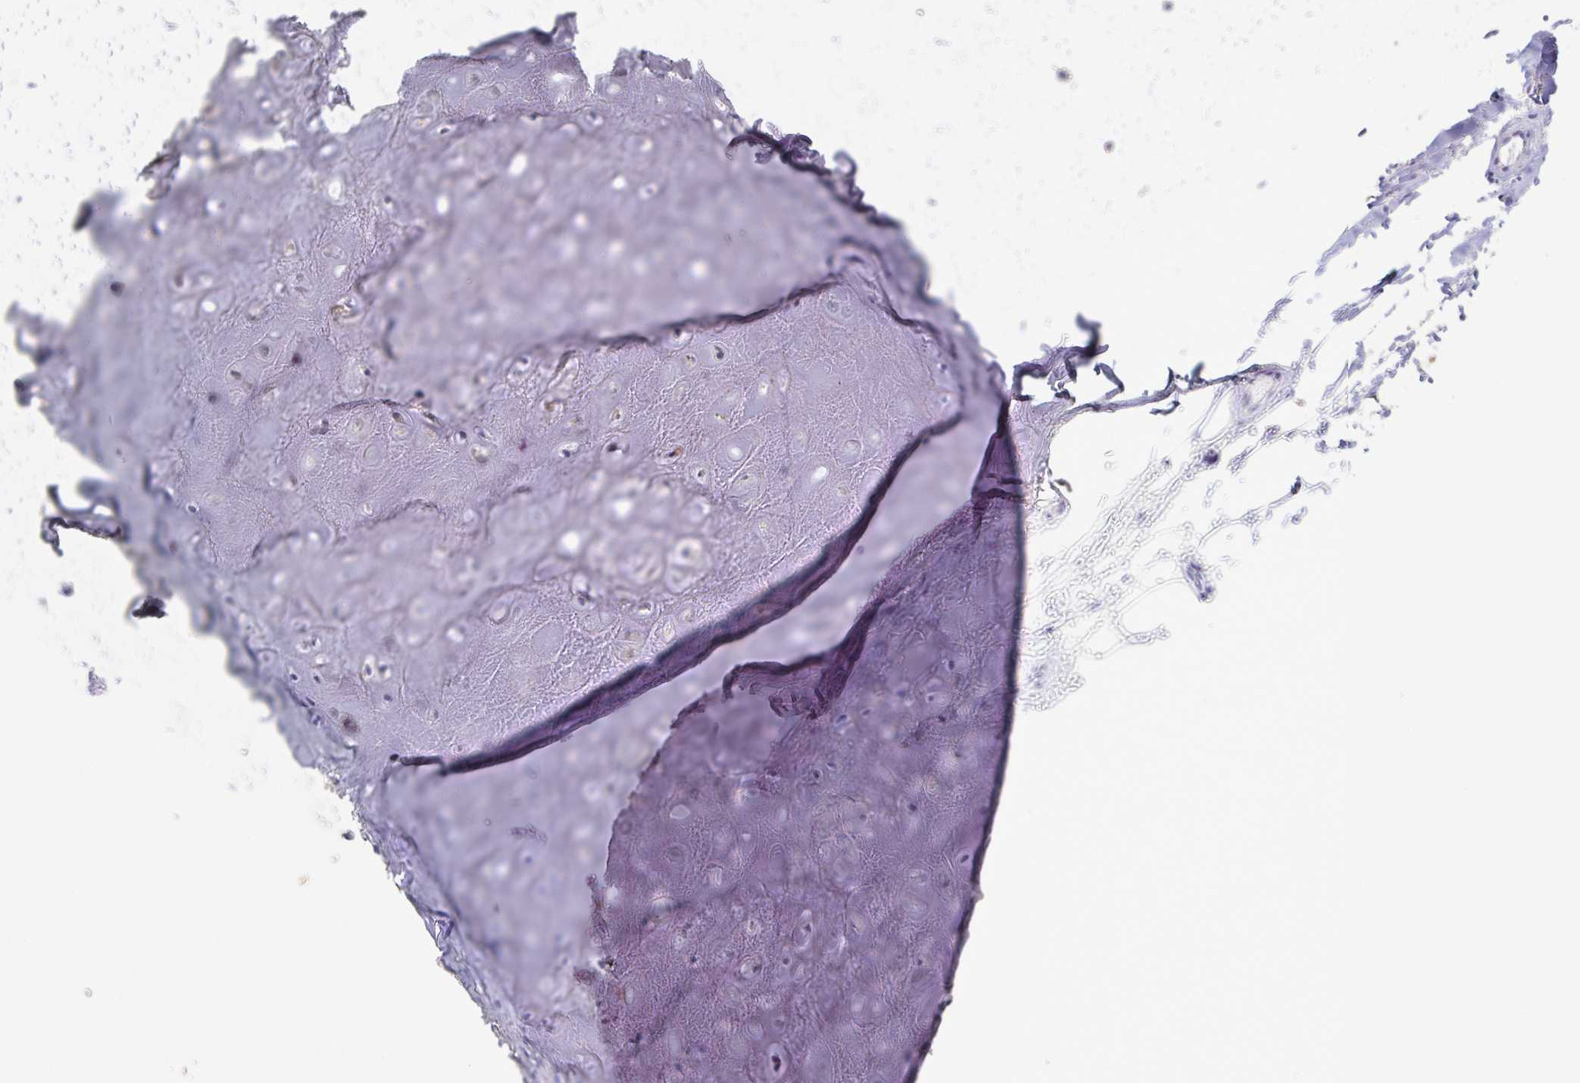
{"staining": {"intensity": "negative", "quantity": "none", "location": "none"}, "tissue": "adipose tissue", "cell_type": "Adipocytes", "image_type": "normal", "snomed": [{"axis": "morphology", "description": "Normal tissue, NOS"}, {"axis": "topography", "description": "Cartilage tissue"}], "caption": "This is an immunohistochemistry photomicrograph of unremarkable adipose tissue. There is no expression in adipocytes.", "gene": "BPIFA2", "patient": {"sex": "male", "age": 65}}